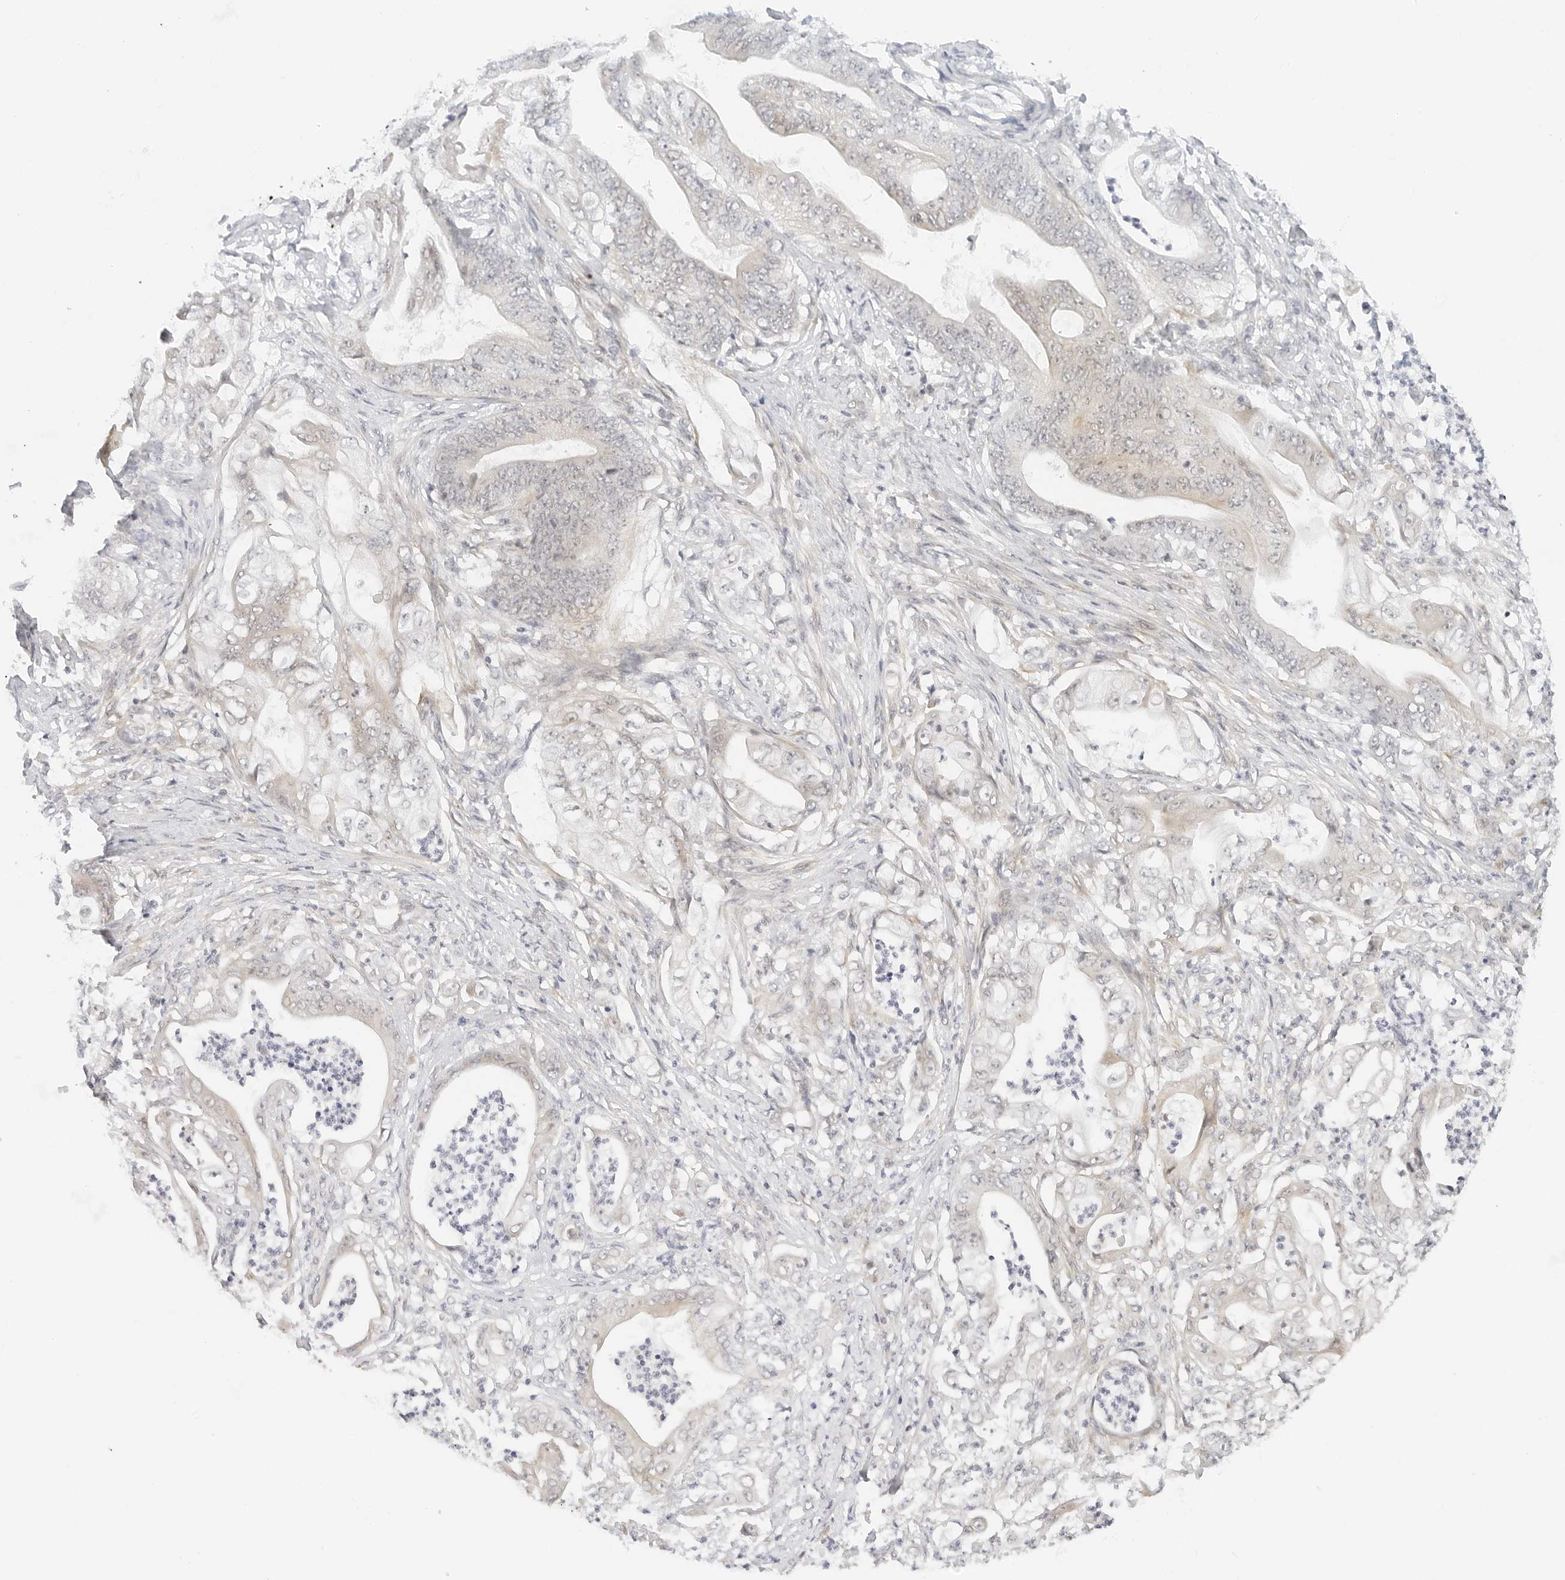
{"staining": {"intensity": "weak", "quantity": "<25%", "location": "nuclear"}, "tissue": "stomach cancer", "cell_type": "Tumor cells", "image_type": "cancer", "snomed": [{"axis": "morphology", "description": "Adenocarcinoma, NOS"}, {"axis": "topography", "description": "Stomach"}], "caption": "Immunohistochemistry (IHC) photomicrograph of neoplastic tissue: human stomach cancer stained with DAB (3,3'-diaminobenzidine) reveals no significant protein expression in tumor cells.", "gene": "NEO1", "patient": {"sex": "female", "age": 73}}